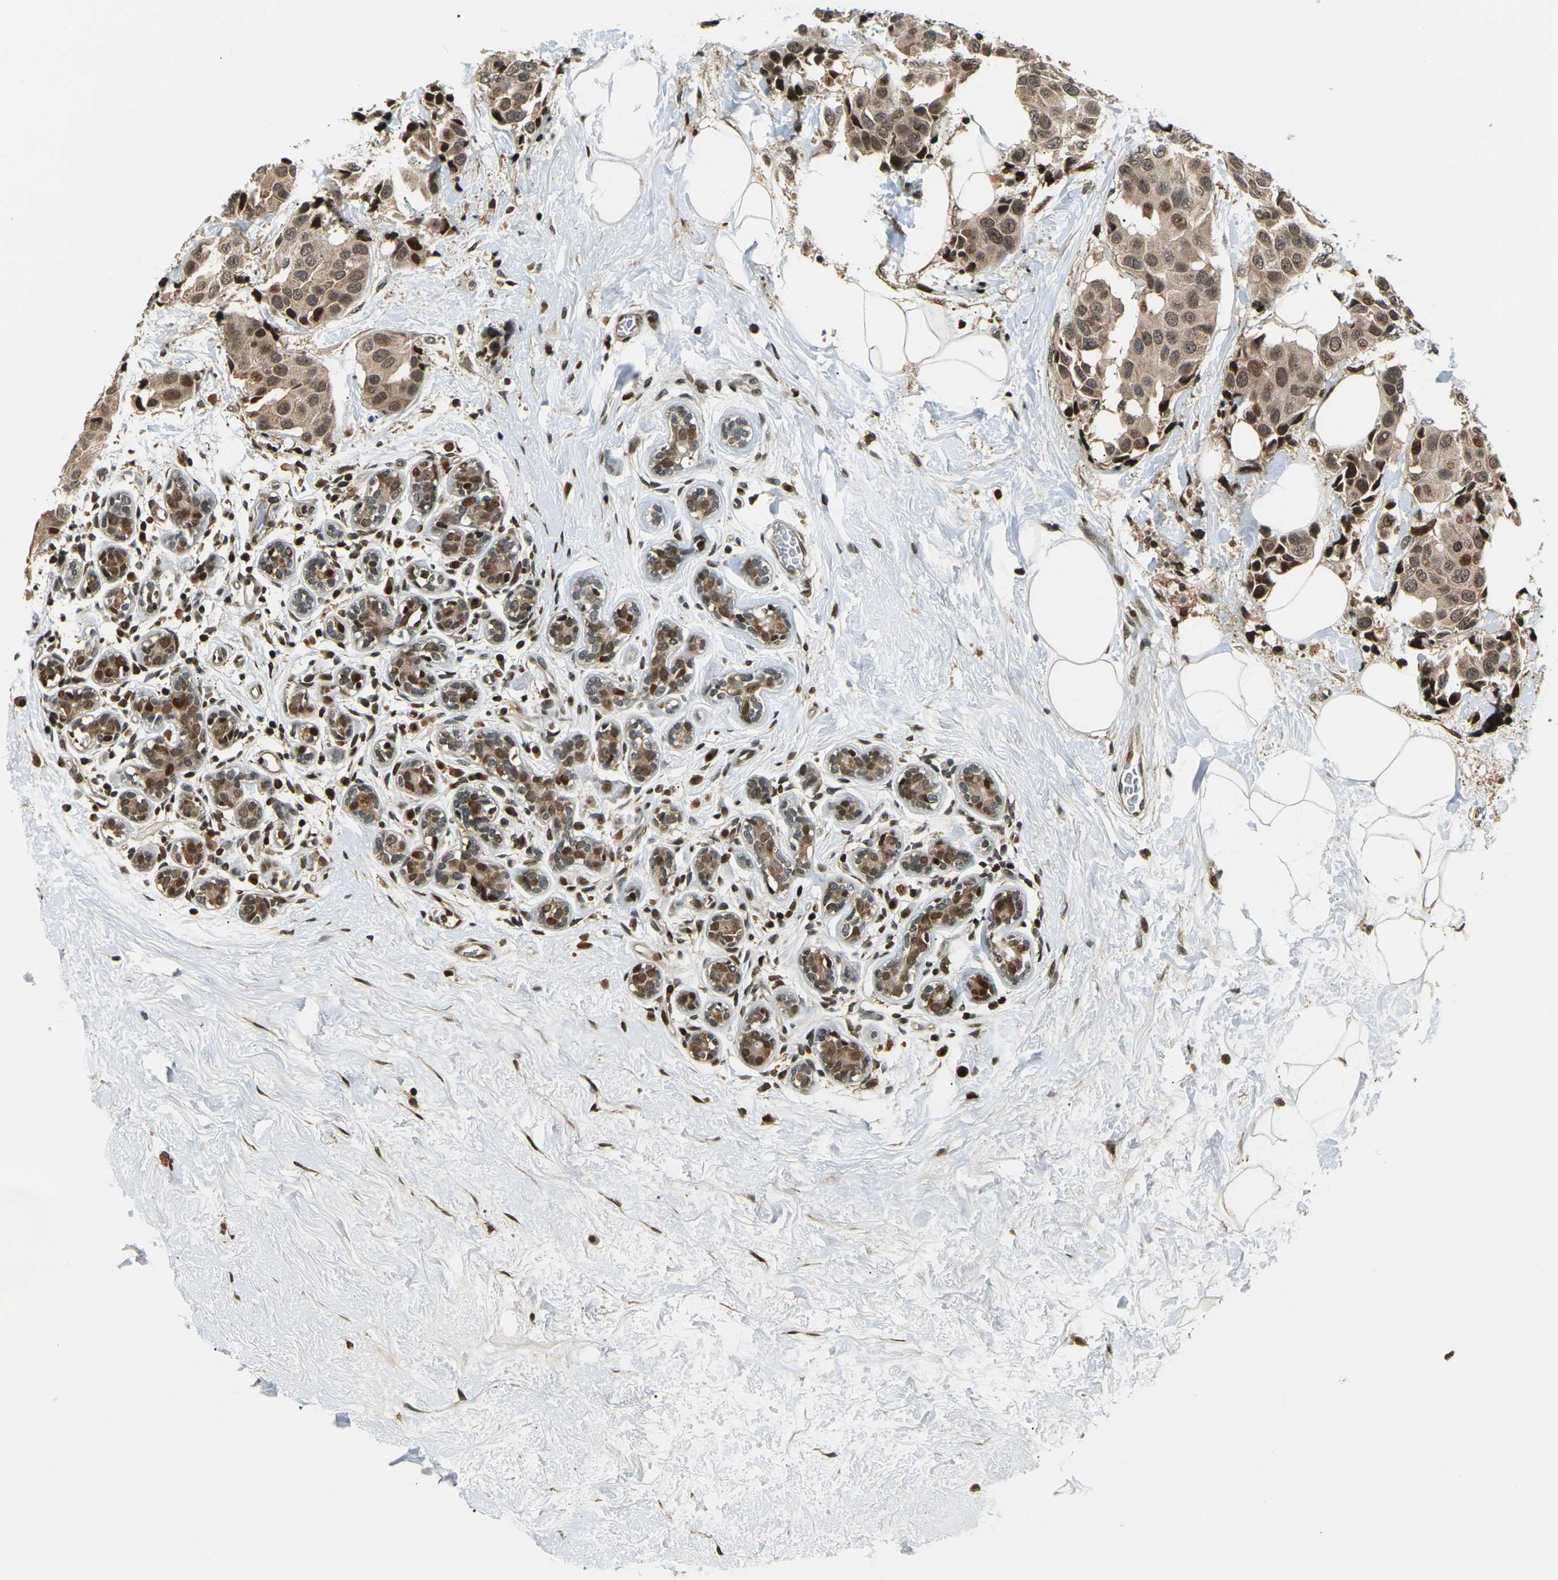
{"staining": {"intensity": "moderate", "quantity": ">75%", "location": "cytoplasmic/membranous,nuclear"}, "tissue": "breast cancer", "cell_type": "Tumor cells", "image_type": "cancer", "snomed": [{"axis": "morphology", "description": "Normal tissue, NOS"}, {"axis": "morphology", "description": "Duct carcinoma"}, {"axis": "topography", "description": "Breast"}], "caption": "High-magnification brightfield microscopy of breast cancer stained with DAB (3,3'-diaminobenzidine) (brown) and counterstained with hematoxylin (blue). tumor cells exhibit moderate cytoplasmic/membranous and nuclear expression is appreciated in approximately>75% of cells.", "gene": "ACTL6A", "patient": {"sex": "female", "age": 39}}